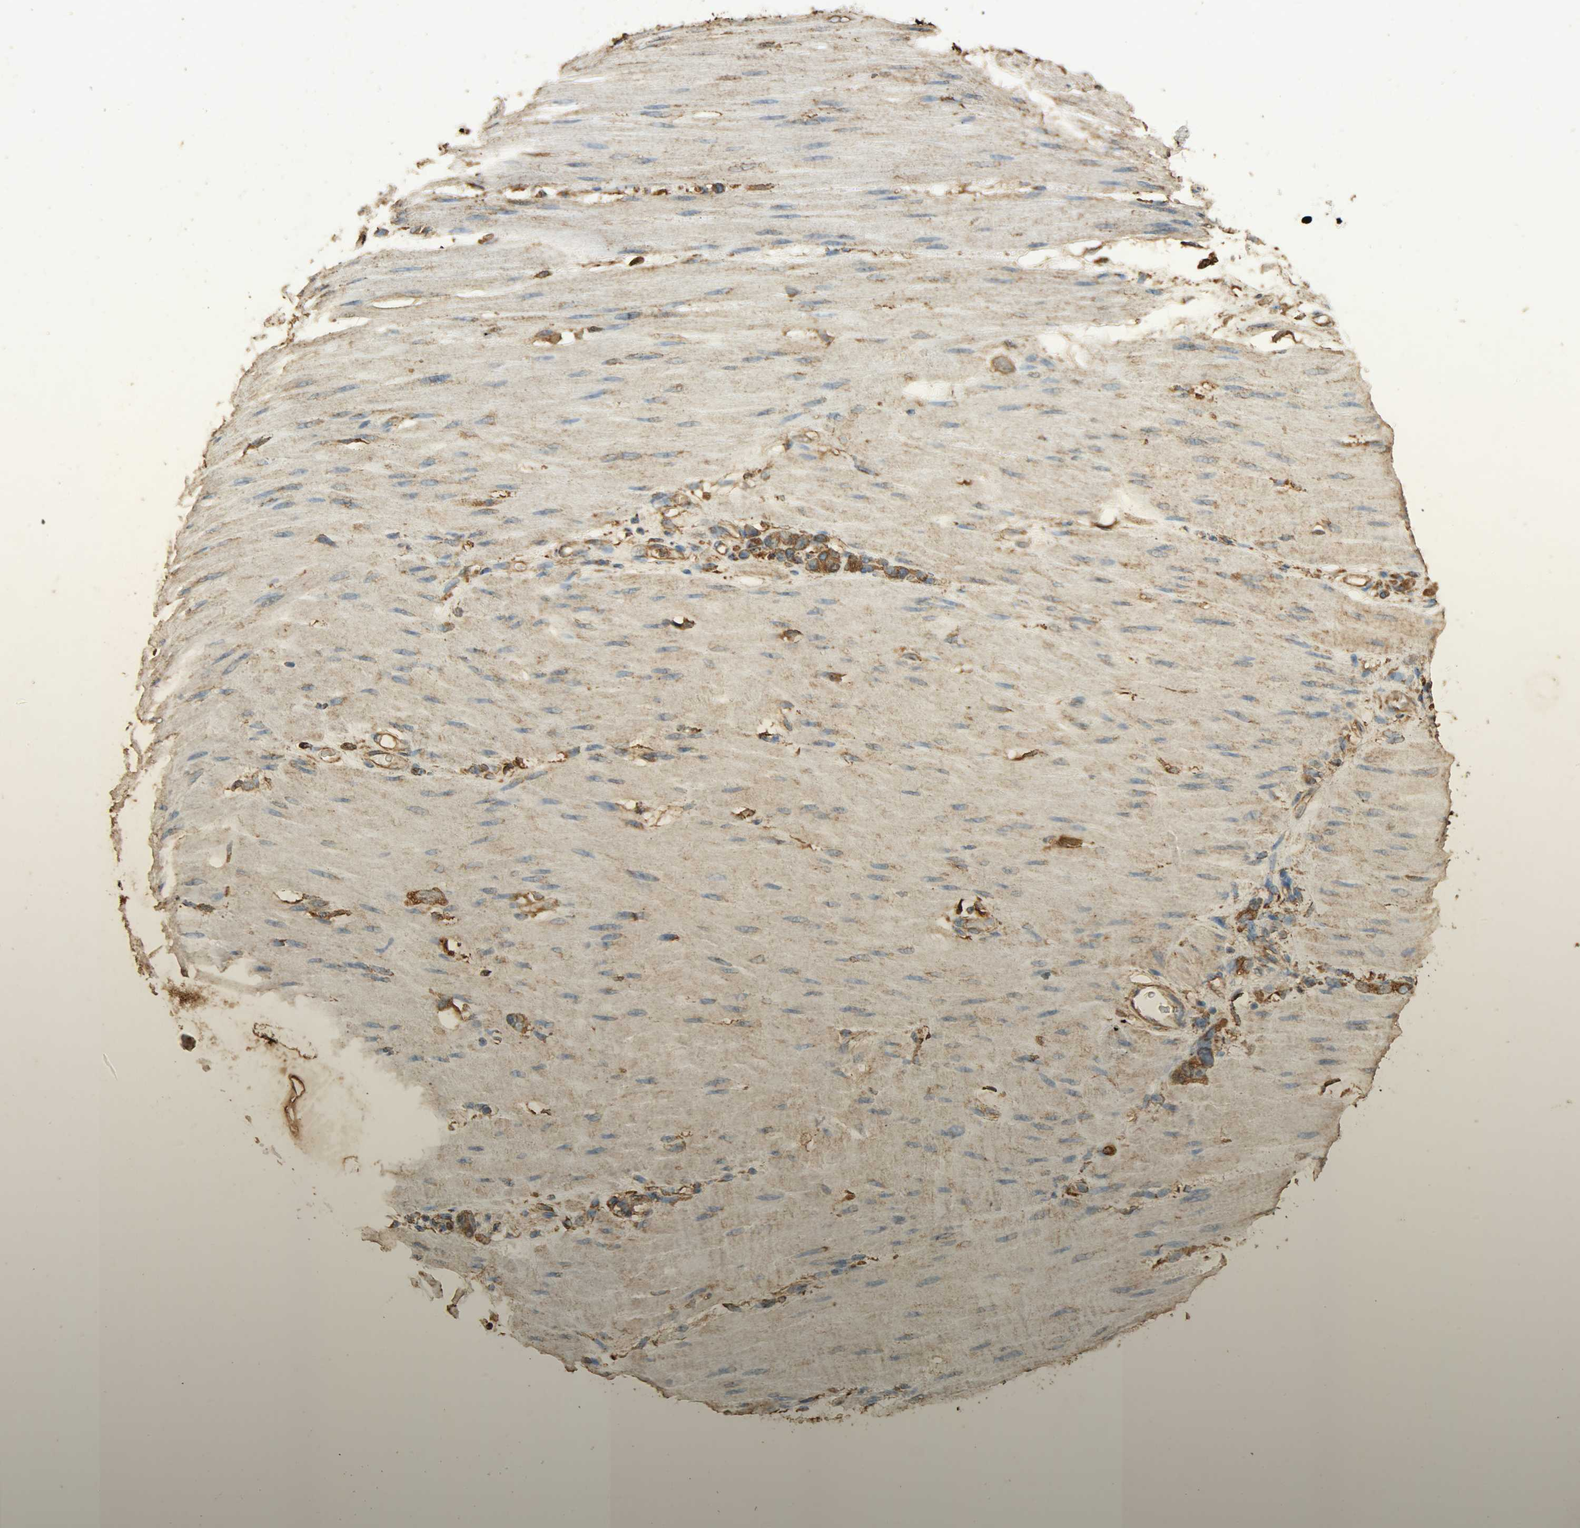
{"staining": {"intensity": "moderate", "quantity": ">75%", "location": "cytoplasmic/membranous"}, "tissue": "stomach cancer", "cell_type": "Tumor cells", "image_type": "cancer", "snomed": [{"axis": "morphology", "description": "Adenocarcinoma, NOS"}, {"axis": "topography", "description": "Stomach"}], "caption": "A high-resolution image shows immunohistochemistry (IHC) staining of stomach adenocarcinoma, which shows moderate cytoplasmic/membranous expression in approximately >75% of tumor cells.", "gene": "HSP90B1", "patient": {"sex": "male", "age": 82}}